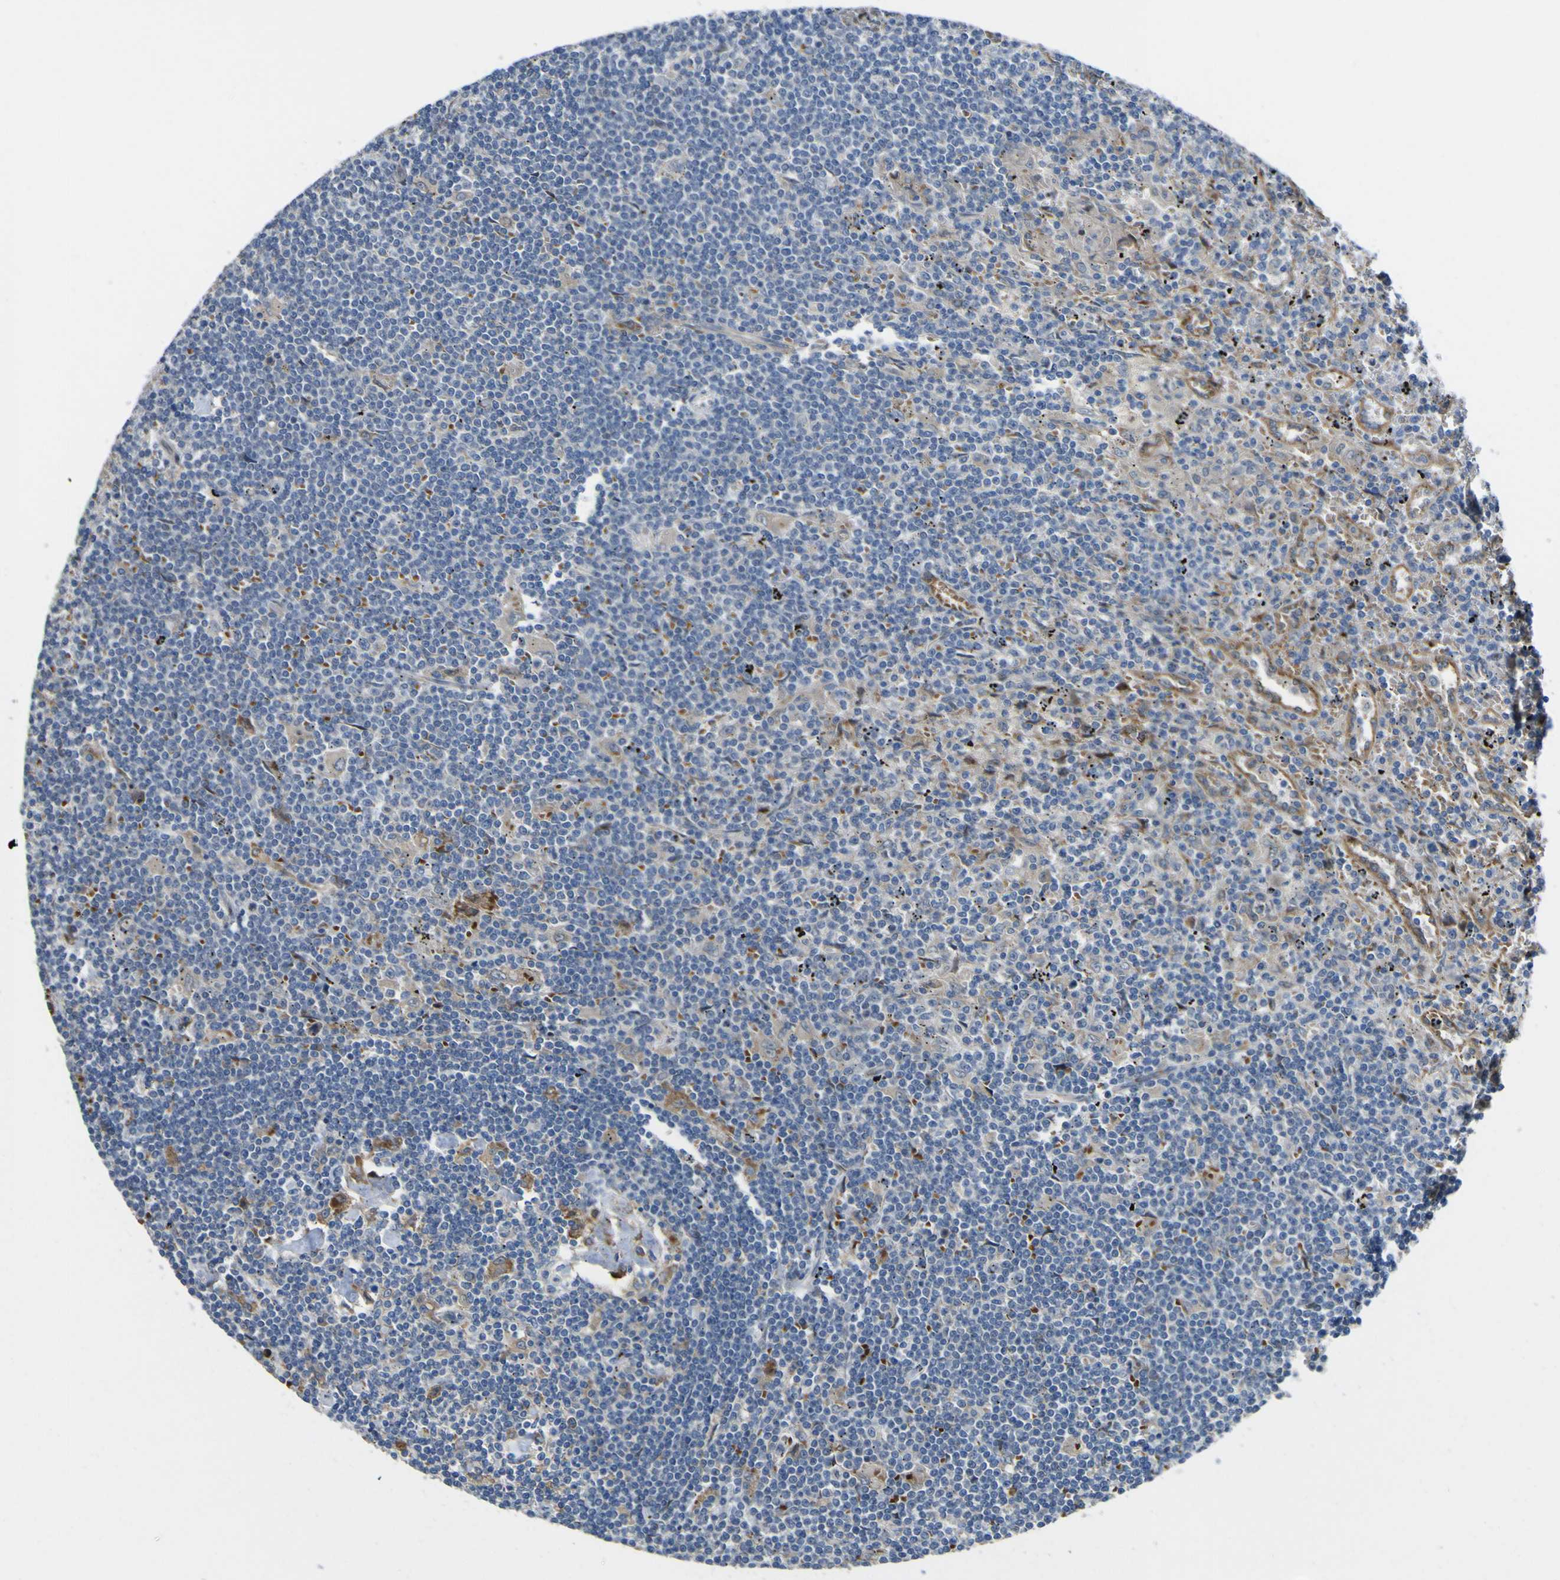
{"staining": {"intensity": "negative", "quantity": "none", "location": "none"}, "tissue": "lymphoma", "cell_type": "Tumor cells", "image_type": "cancer", "snomed": [{"axis": "morphology", "description": "Malignant lymphoma, non-Hodgkin's type, Low grade"}, {"axis": "topography", "description": "Spleen"}], "caption": "A high-resolution micrograph shows immunohistochemistry (IHC) staining of malignant lymphoma, non-Hodgkin's type (low-grade), which displays no significant positivity in tumor cells.", "gene": "LBHD1", "patient": {"sex": "male", "age": 76}}